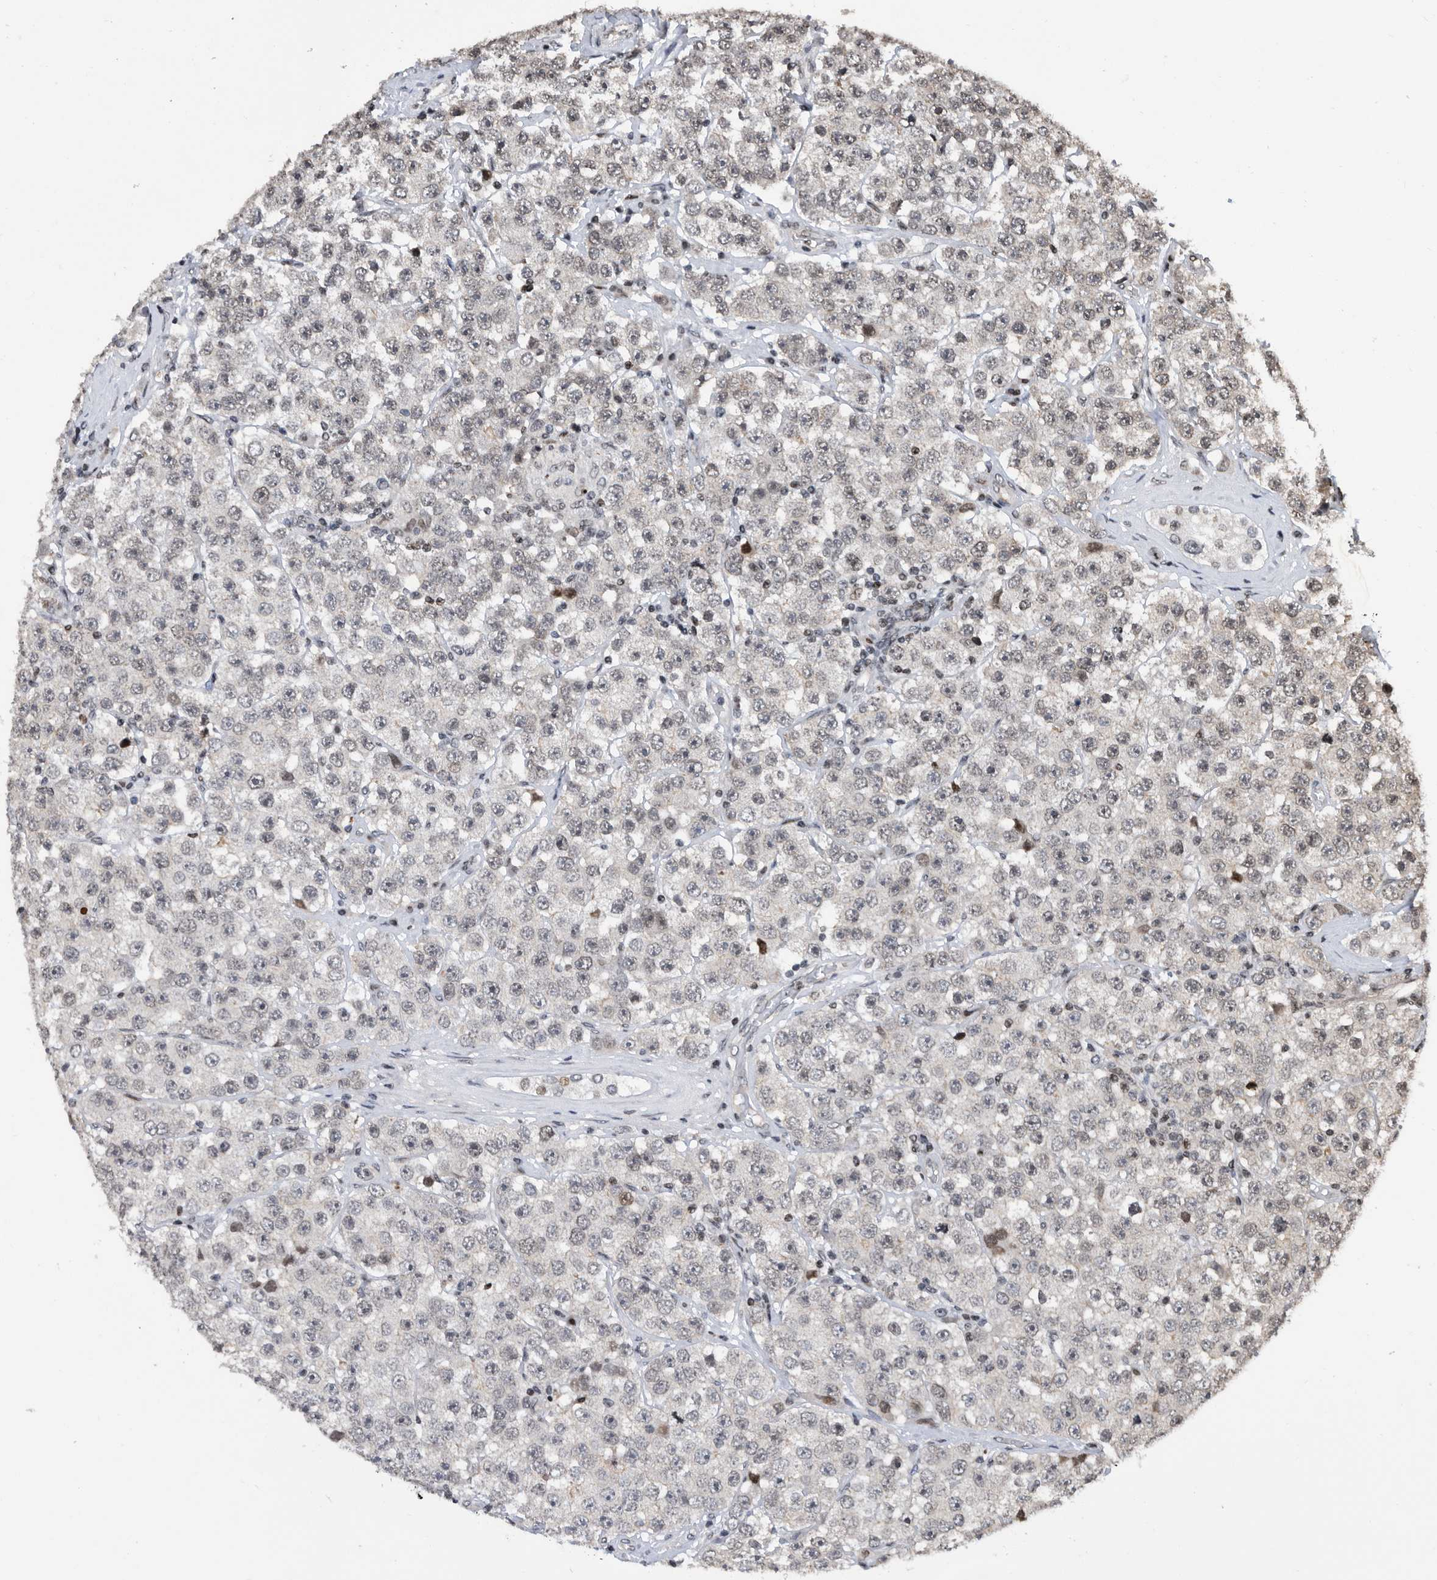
{"staining": {"intensity": "moderate", "quantity": "<25%", "location": "nuclear"}, "tissue": "testis cancer", "cell_type": "Tumor cells", "image_type": "cancer", "snomed": [{"axis": "morphology", "description": "Seminoma, NOS"}, {"axis": "topography", "description": "Testis"}], "caption": "High-magnification brightfield microscopy of seminoma (testis) stained with DAB (3,3'-diaminobenzidine) (brown) and counterstained with hematoxylin (blue). tumor cells exhibit moderate nuclear expression is identified in approximately<25% of cells.", "gene": "SNRNP48", "patient": {"sex": "male", "age": 28}}